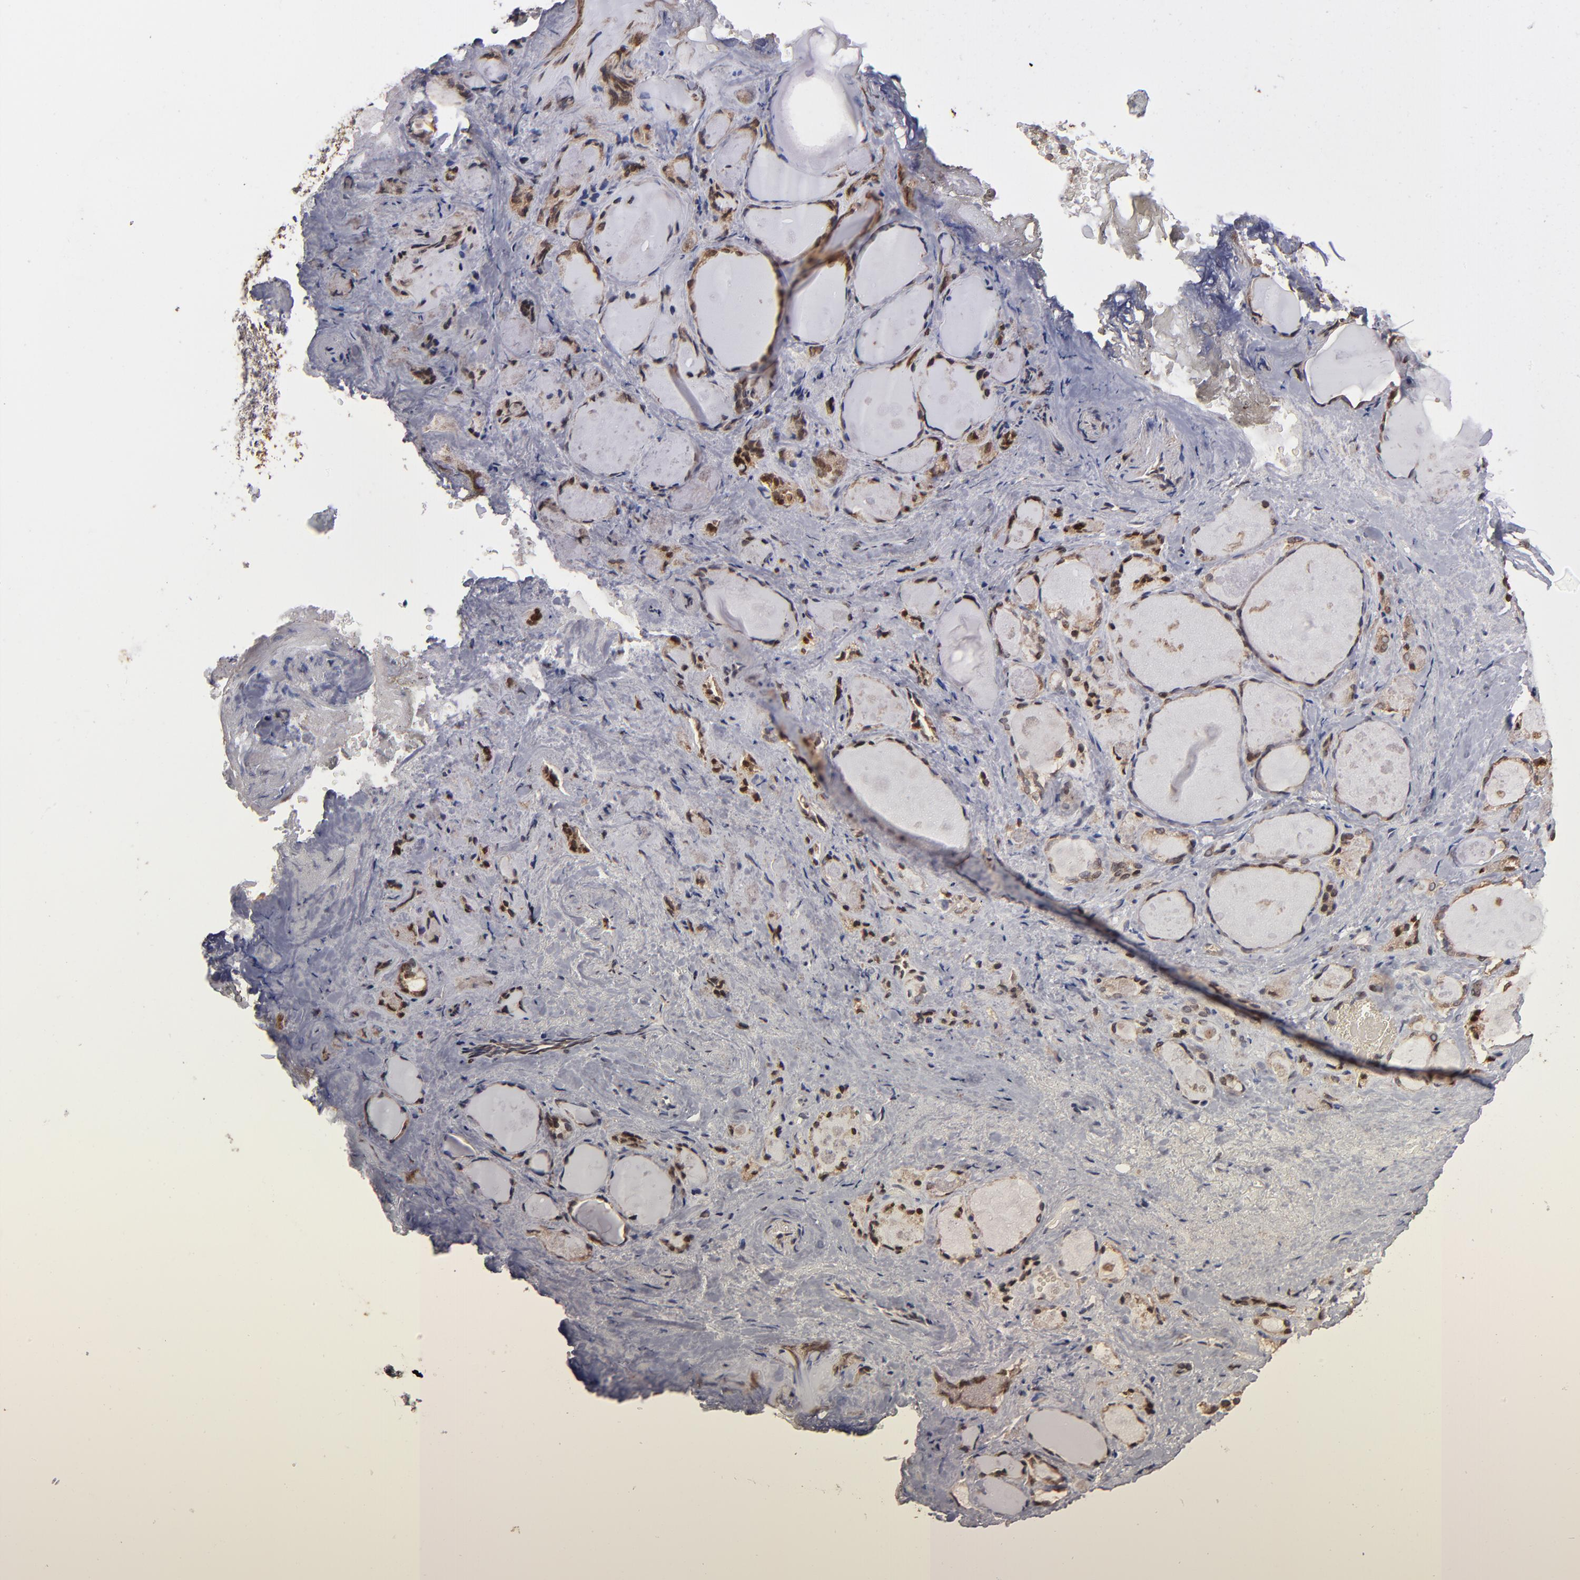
{"staining": {"intensity": "moderate", "quantity": ">75%", "location": "cytoplasmic/membranous"}, "tissue": "thyroid gland", "cell_type": "Glandular cells", "image_type": "normal", "snomed": [{"axis": "morphology", "description": "Normal tissue, NOS"}, {"axis": "topography", "description": "Thyroid gland"}], "caption": "Unremarkable thyroid gland was stained to show a protein in brown. There is medium levels of moderate cytoplasmic/membranous expression in approximately >75% of glandular cells.", "gene": "PGRMC1", "patient": {"sex": "female", "age": 75}}